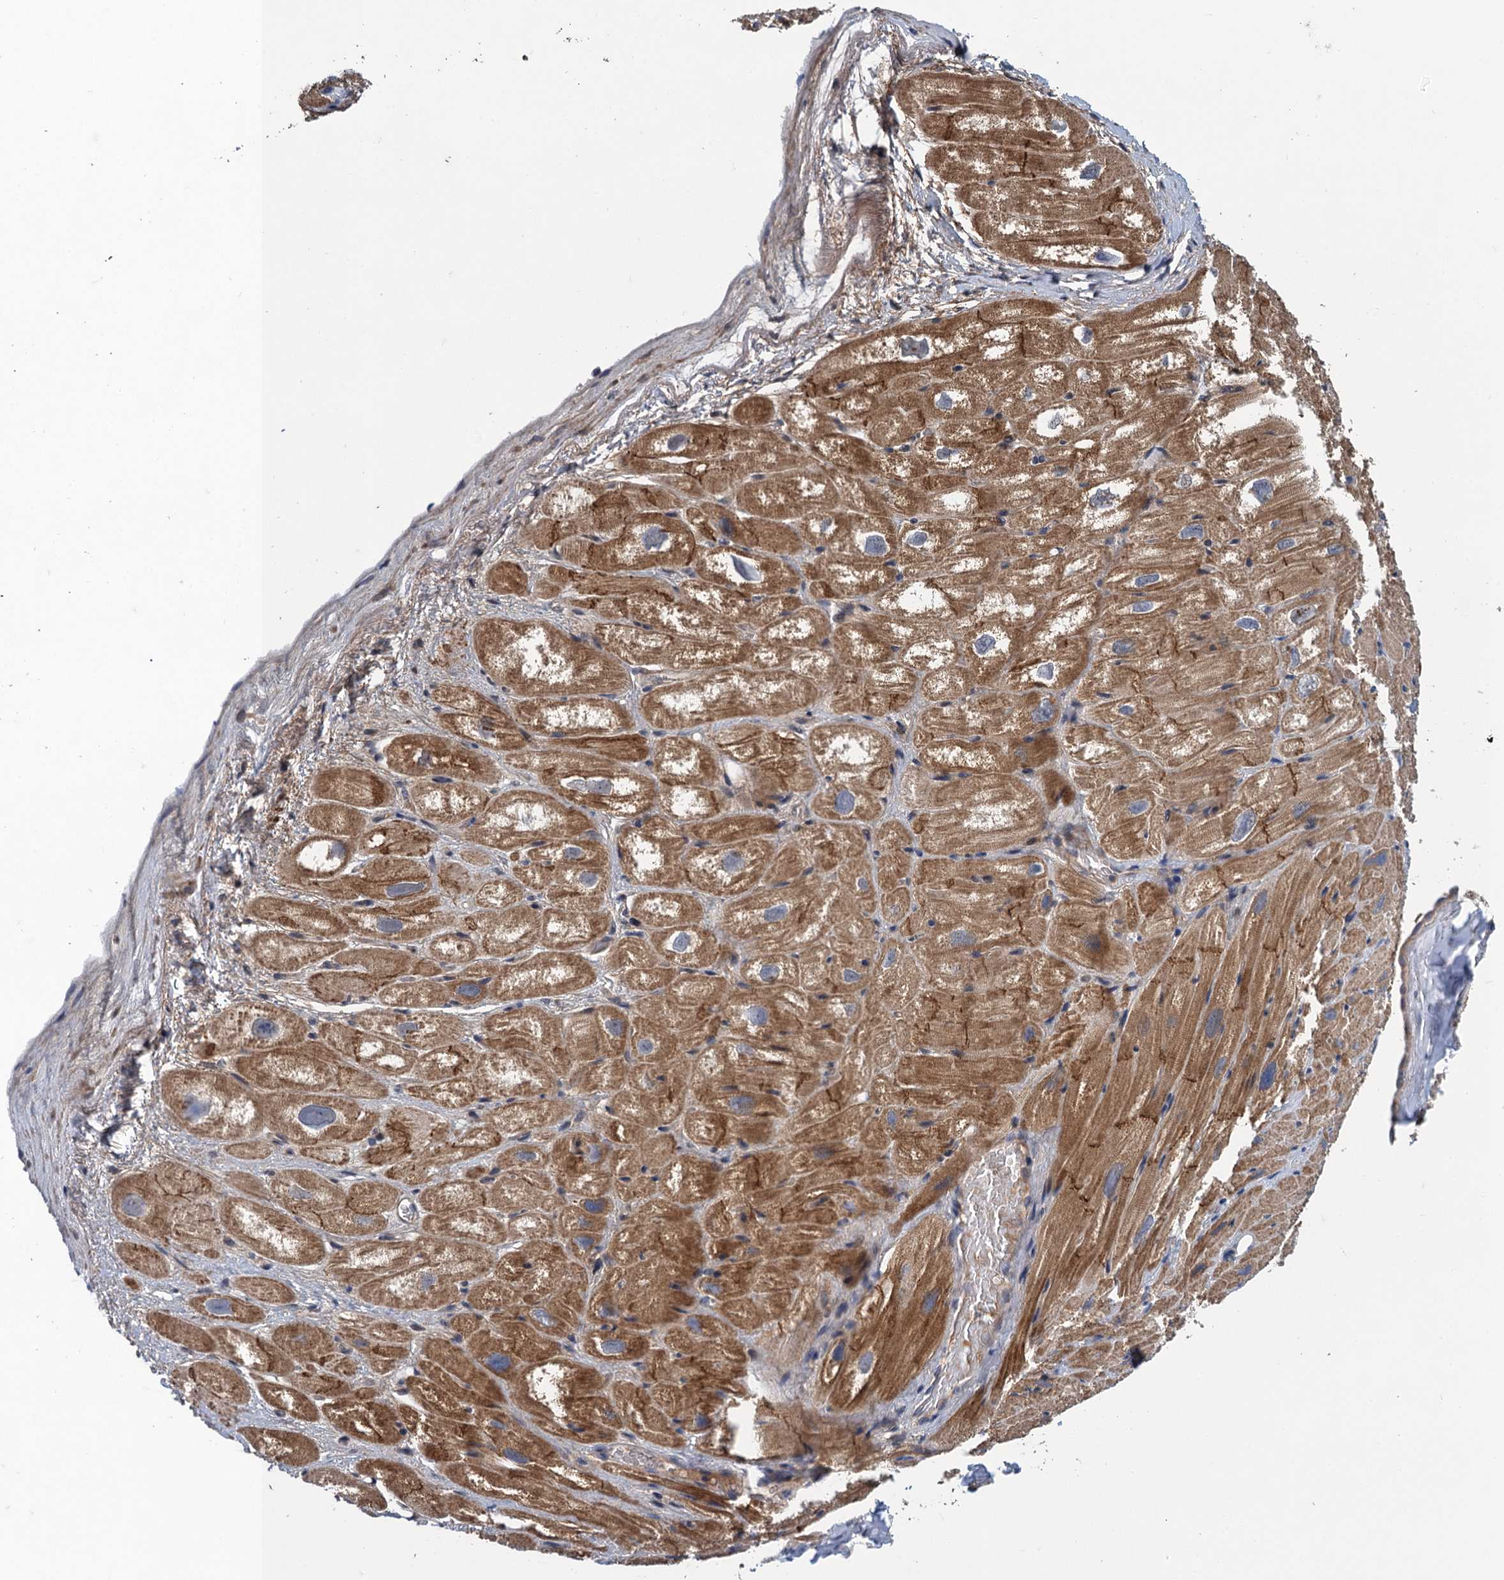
{"staining": {"intensity": "moderate", "quantity": ">75%", "location": "cytoplasmic/membranous"}, "tissue": "heart muscle", "cell_type": "Cardiomyocytes", "image_type": "normal", "snomed": [{"axis": "morphology", "description": "Normal tissue, NOS"}, {"axis": "topography", "description": "Heart"}], "caption": "Immunohistochemistry histopathology image of benign heart muscle: human heart muscle stained using IHC displays medium levels of moderate protein expression localized specifically in the cytoplasmic/membranous of cardiomyocytes, appearing as a cytoplasmic/membranous brown color.", "gene": "MDM1", "patient": {"sex": "male", "age": 50}}